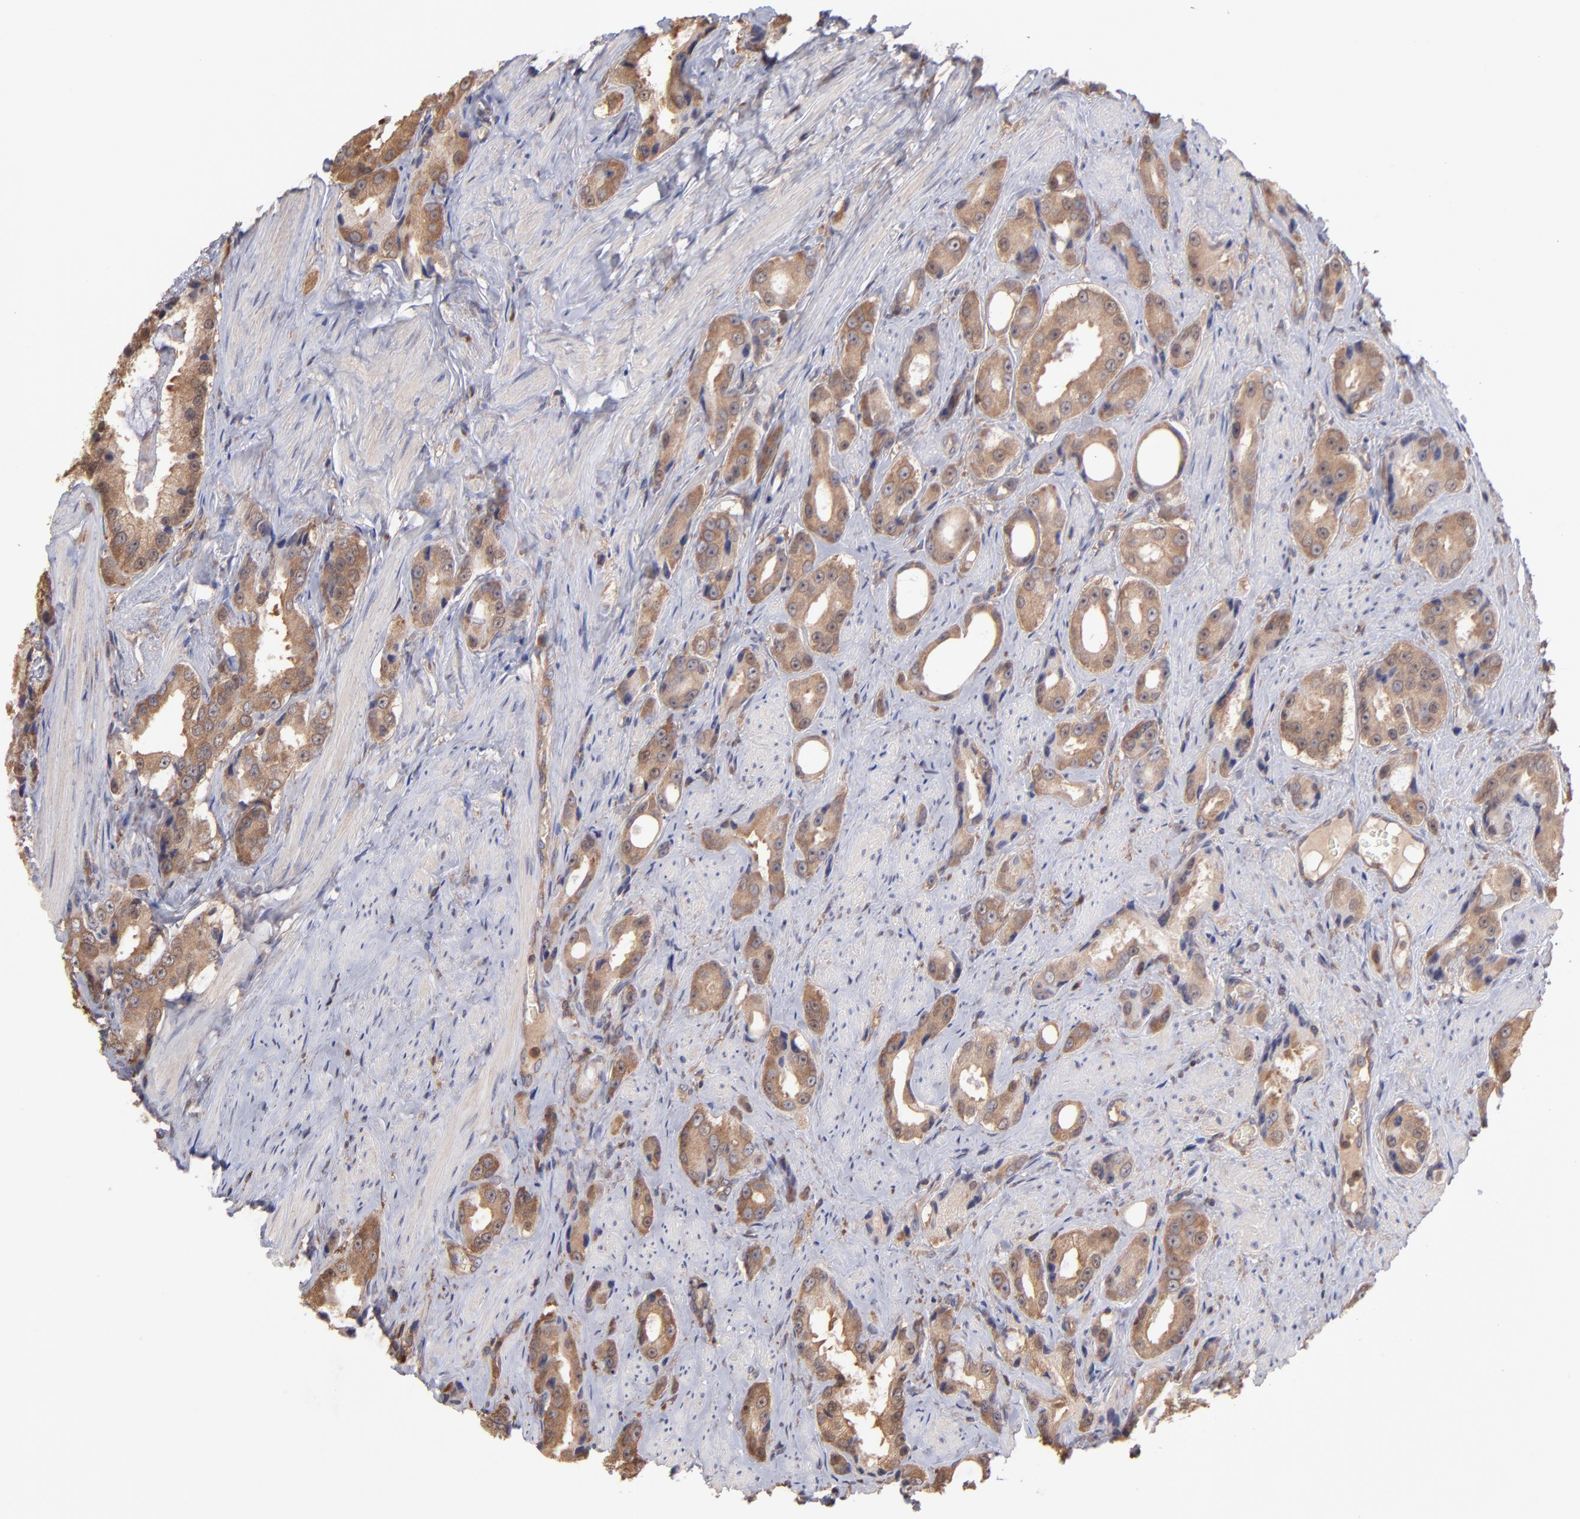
{"staining": {"intensity": "strong", "quantity": ">75%", "location": "cytoplasmic/membranous"}, "tissue": "prostate cancer", "cell_type": "Tumor cells", "image_type": "cancer", "snomed": [{"axis": "morphology", "description": "Adenocarcinoma, Medium grade"}, {"axis": "topography", "description": "Prostate"}], "caption": "Immunohistochemistry histopathology image of neoplastic tissue: medium-grade adenocarcinoma (prostate) stained using IHC exhibits high levels of strong protein expression localized specifically in the cytoplasmic/membranous of tumor cells, appearing as a cytoplasmic/membranous brown color.", "gene": "MAP2K2", "patient": {"sex": "male", "age": 60}}